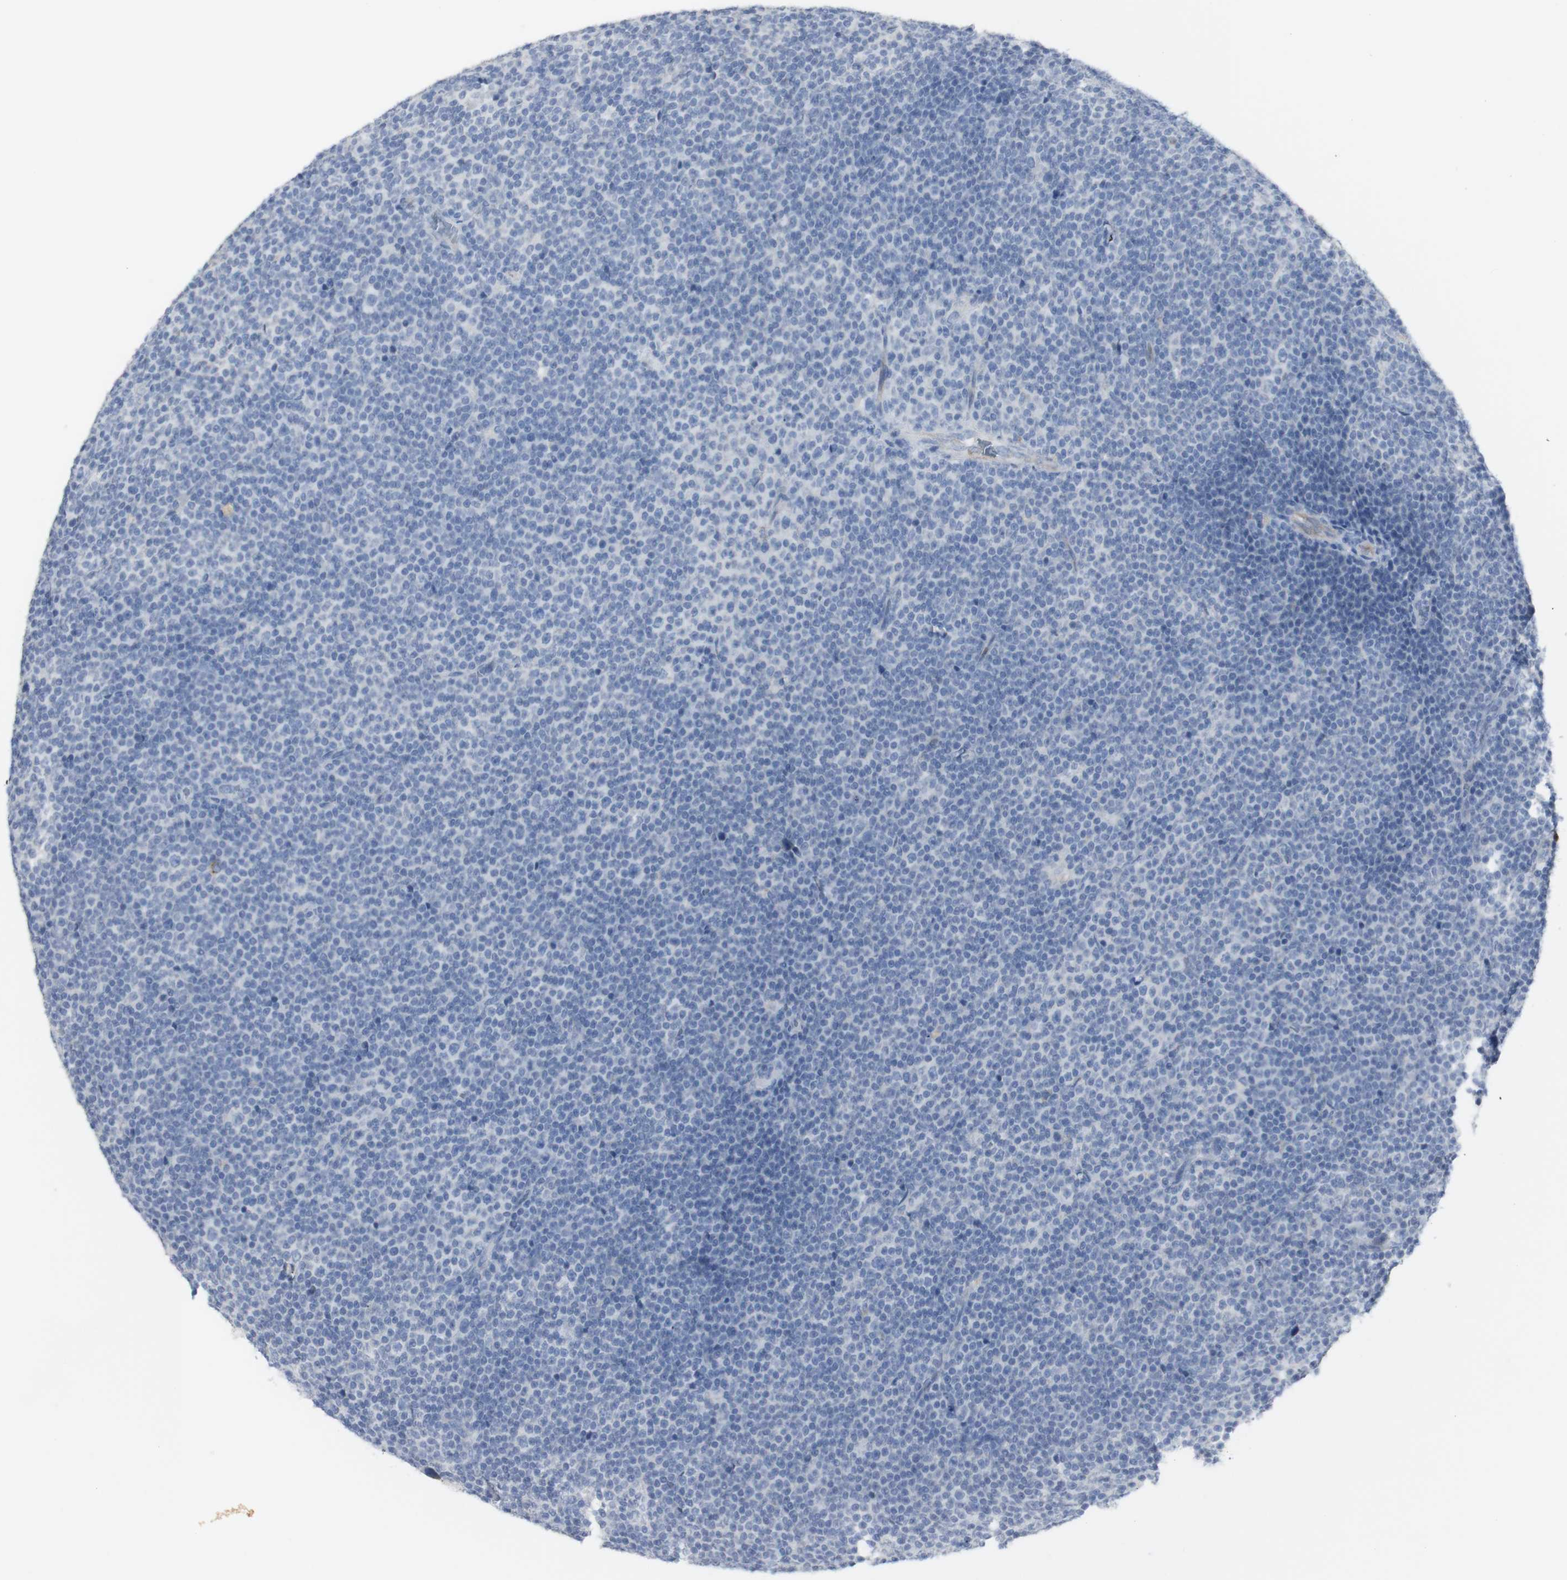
{"staining": {"intensity": "negative", "quantity": "none", "location": "none"}, "tissue": "lymphoma", "cell_type": "Tumor cells", "image_type": "cancer", "snomed": [{"axis": "morphology", "description": "Malignant lymphoma, non-Hodgkin's type, Low grade"}, {"axis": "topography", "description": "Lymph node"}], "caption": "Tumor cells show no significant positivity in malignant lymphoma, non-Hodgkin's type (low-grade).", "gene": "CD207", "patient": {"sex": "female", "age": 67}}